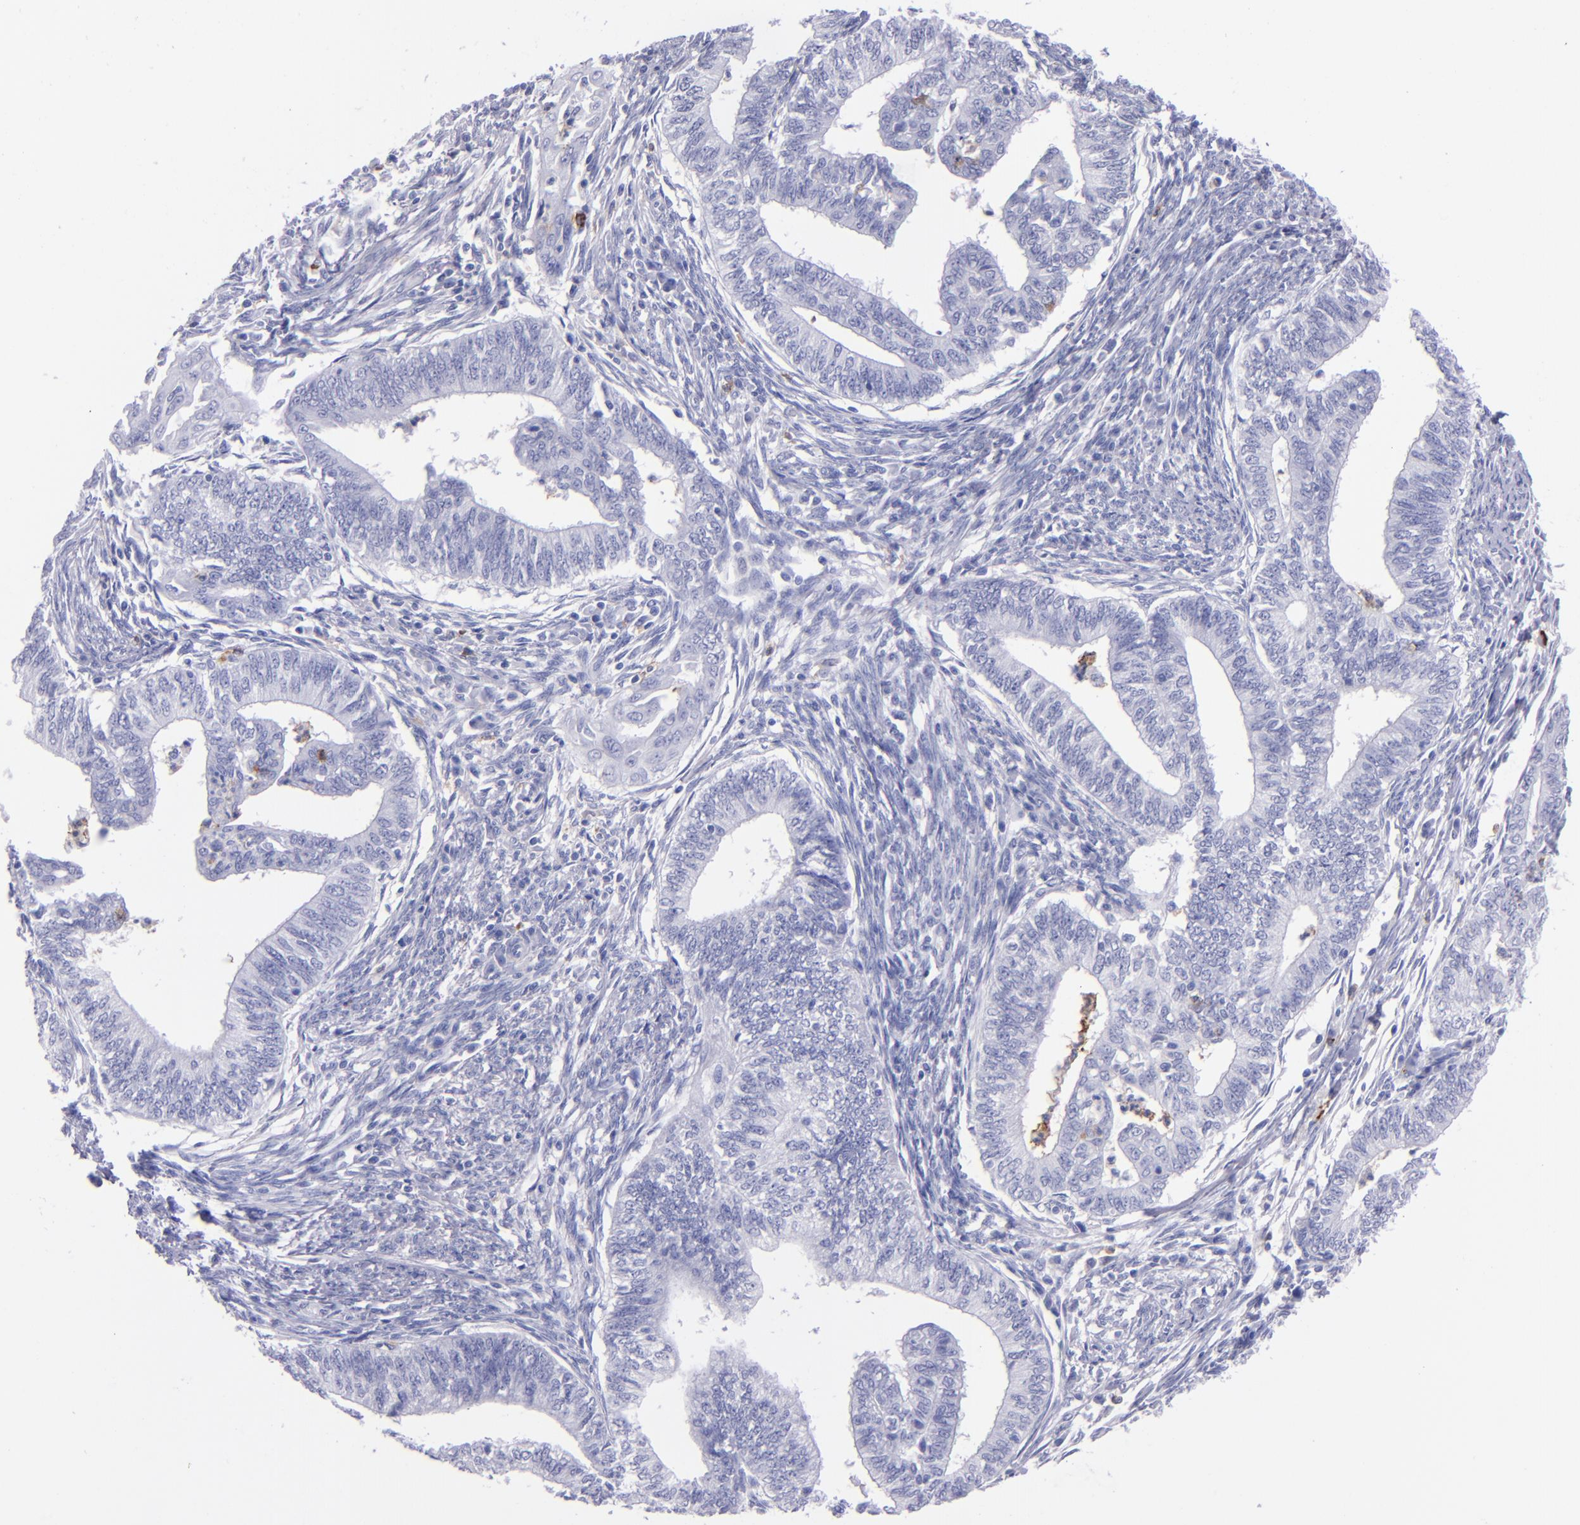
{"staining": {"intensity": "negative", "quantity": "none", "location": "none"}, "tissue": "endometrial cancer", "cell_type": "Tumor cells", "image_type": "cancer", "snomed": [{"axis": "morphology", "description": "Adenocarcinoma, NOS"}, {"axis": "topography", "description": "Endometrium"}], "caption": "The micrograph displays no staining of tumor cells in endometrial adenocarcinoma.", "gene": "CR1", "patient": {"sex": "female", "age": 66}}